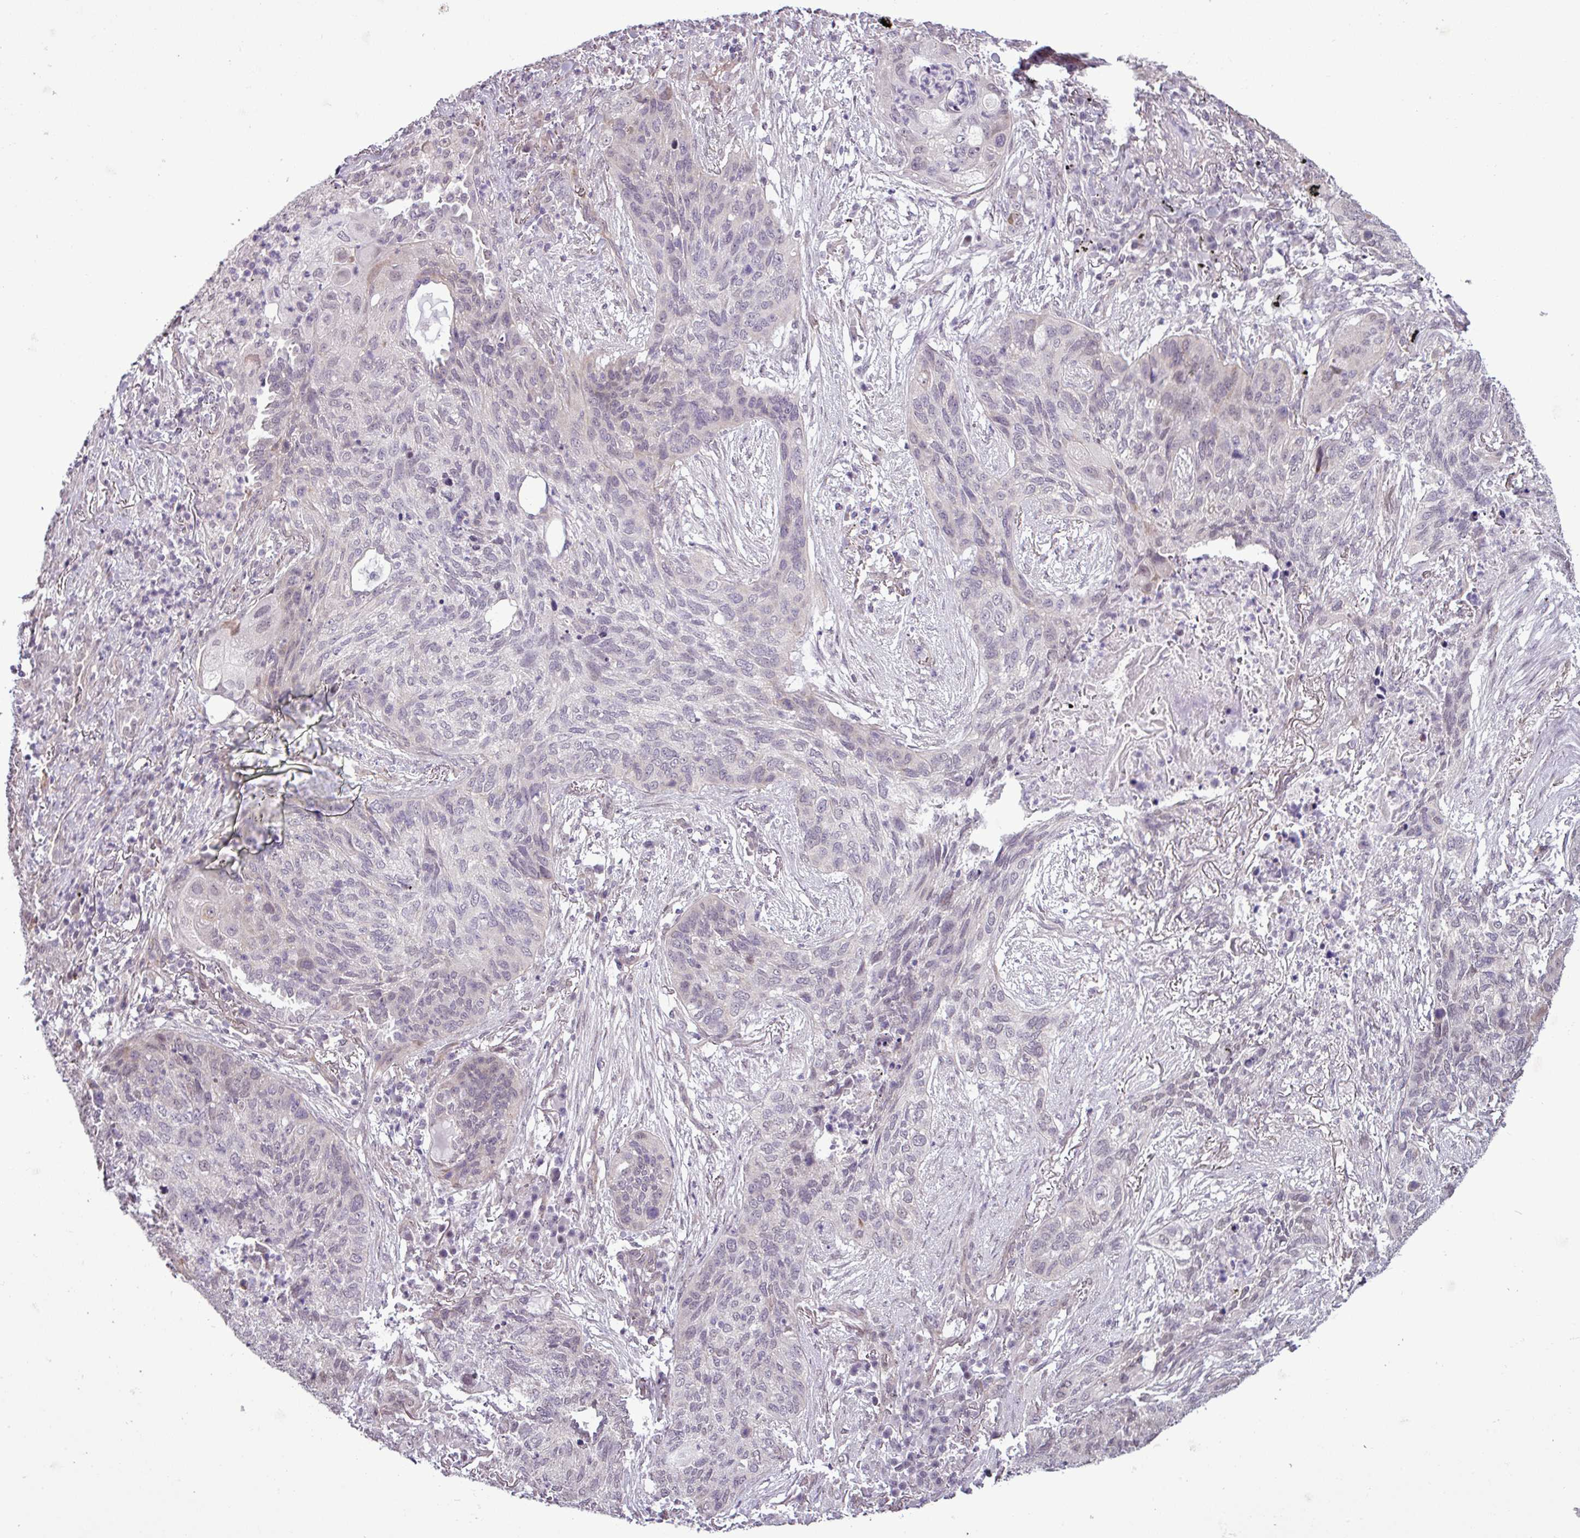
{"staining": {"intensity": "negative", "quantity": "none", "location": "none"}, "tissue": "lung cancer", "cell_type": "Tumor cells", "image_type": "cancer", "snomed": [{"axis": "morphology", "description": "Squamous cell carcinoma, NOS"}, {"axis": "topography", "description": "Lung"}], "caption": "Squamous cell carcinoma (lung) was stained to show a protein in brown. There is no significant staining in tumor cells.", "gene": "GPT2", "patient": {"sex": "female", "age": 63}}